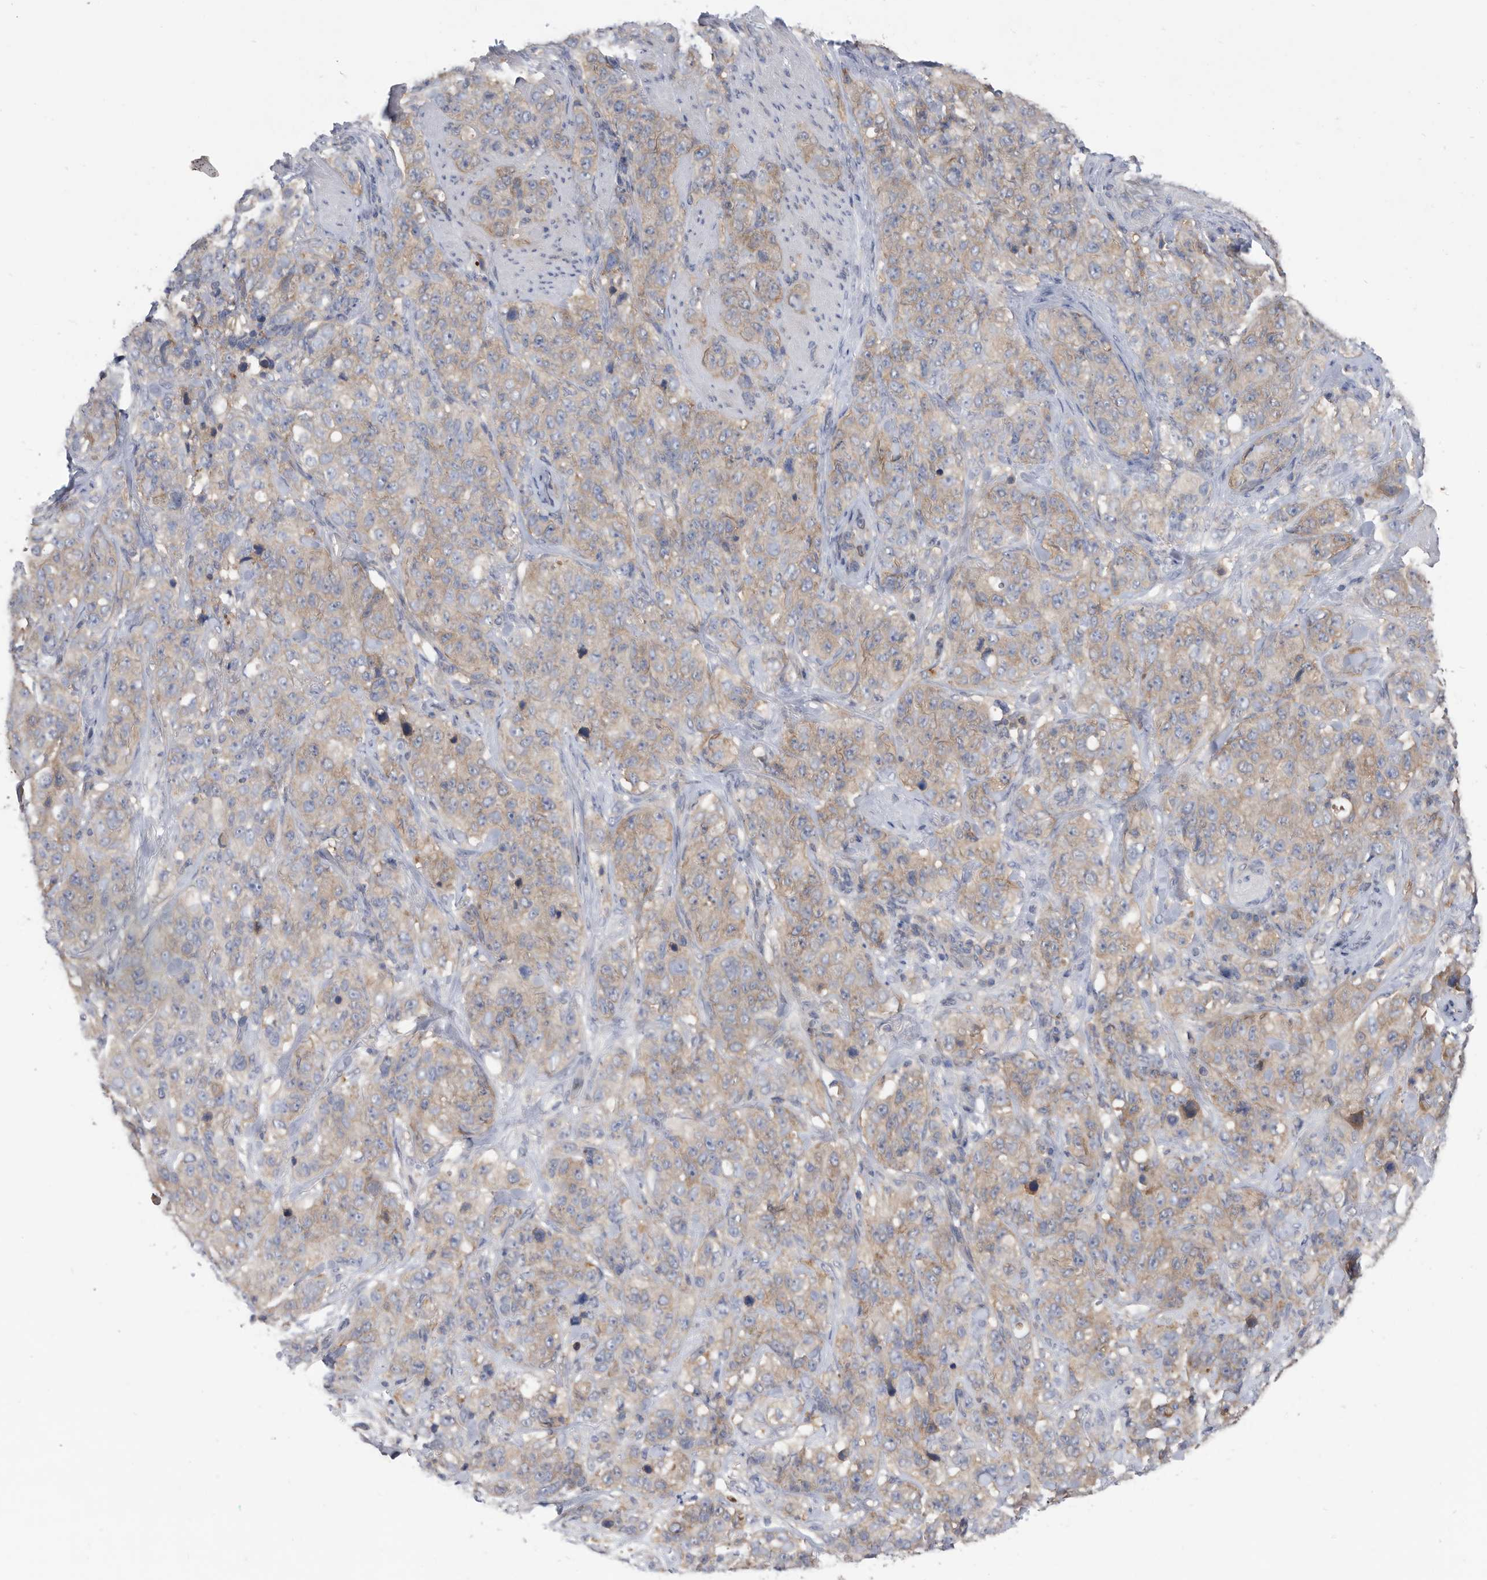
{"staining": {"intensity": "weak", "quantity": "25%-75%", "location": "cytoplasmic/membranous"}, "tissue": "stomach cancer", "cell_type": "Tumor cells", "image_type": "cancer", "snomed": [{"axis": "morphology", "description": "Adenocarcinoma, NOS"}, {"axis": "topography", "description": "Stomach"}], "caption": "IHC image of neoplastic tissue: human stomach adenocarcinoma stained using immunohistochemistry displays low levels of weak protein expression localized specifically in the cytoplasmic/membranous of tumor cells, appearing as a cytoplasmic/membranous brown color.", "gene": "CCT4", "patient": {"sex": "male", "age": 48}}